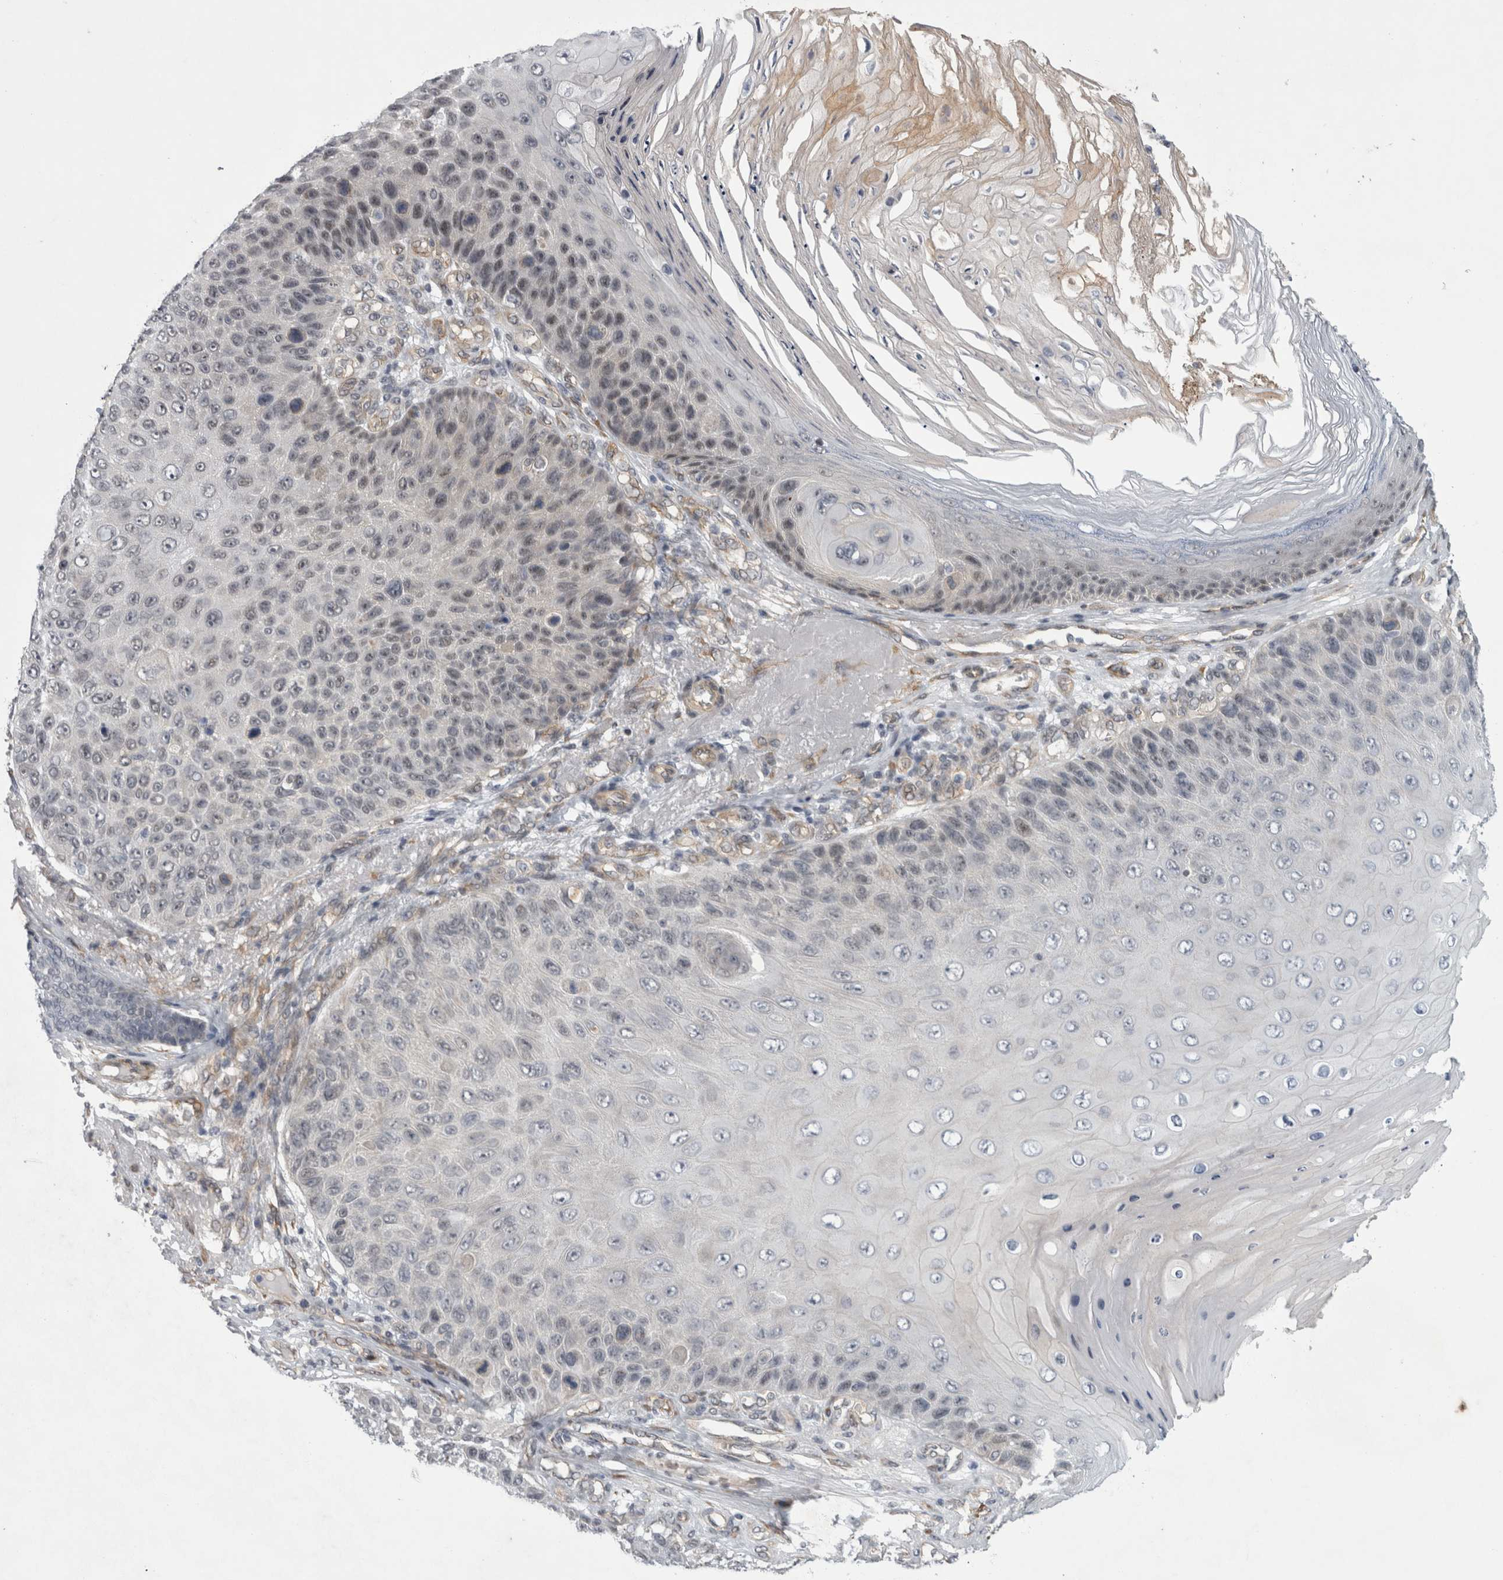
{"staining": {"intensity": "negative", "quantity": "none", "location": "none"}, "tissue": "skin cancer", "cell_type": "Tumor cells", "image_type": "cancer", "snomed": [{"axis": "morphology", "description": "Squamous cell carcinoma, NOS"}, {"axis": "topography", "description": "Skin"}], "caption": "Squamous cell carcinoma (skin) stained for a protein using IHC reveals no staining tumor cells.", "gene": "PARP11", "patient": {"sex": "female", "age": 88}}